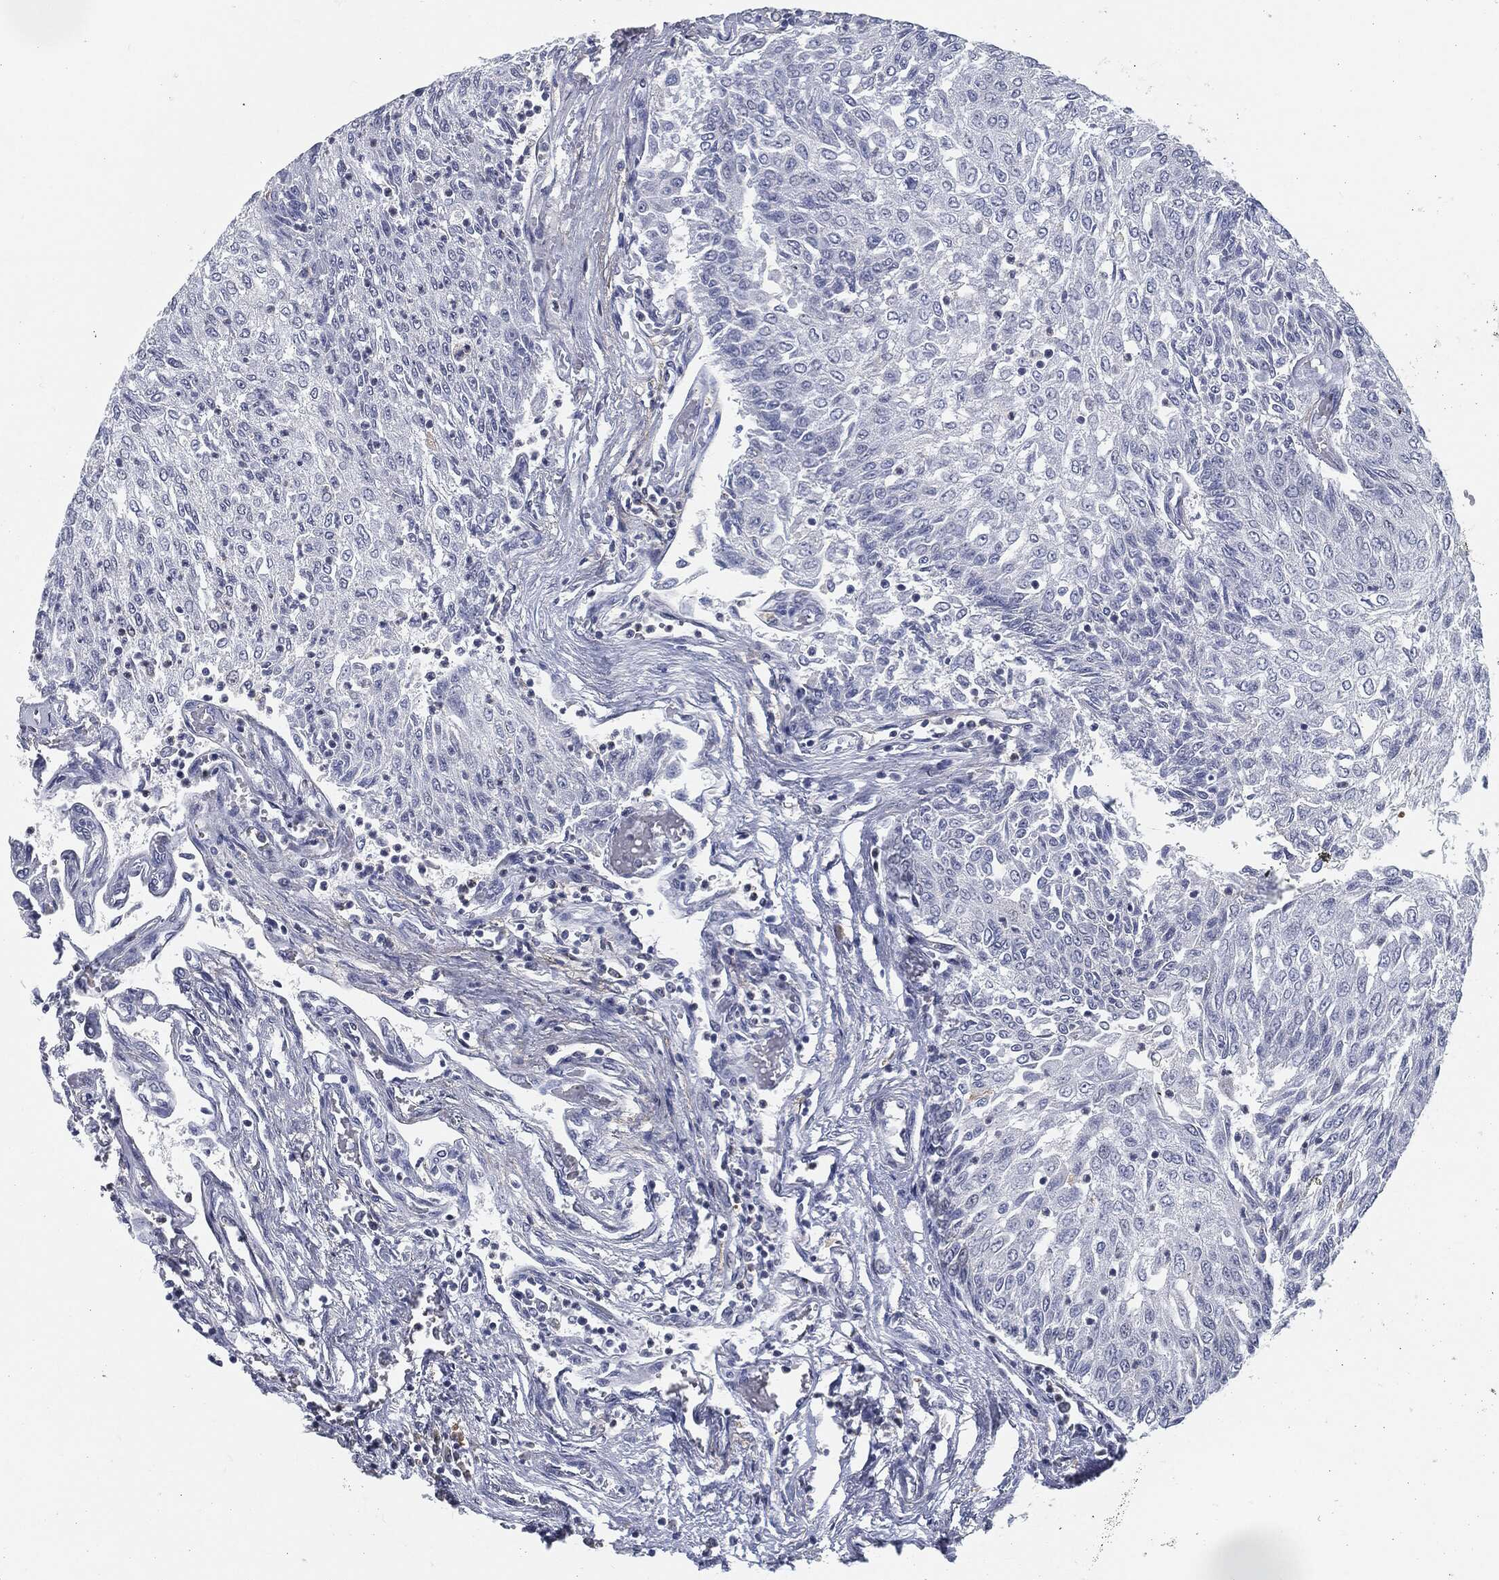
{"staining": {"intensity": "negative", "quantity": "none", "location": "none"}, "tissue": "urothelial cancer", "cell_type": "Tumor cells", "image_type": "cancer", "snomed": [{"axis": "morphology", "description": "Urothelial carcinoma, Low grade"}, {"axis": "topography", "description": "Urinary bladder"}], "caption": "Protein analysis of urothelial cancer reveals no significant staining in tumor cells.", "gene": "PROM1", "patient": {"sex": "male", "age": 78}}